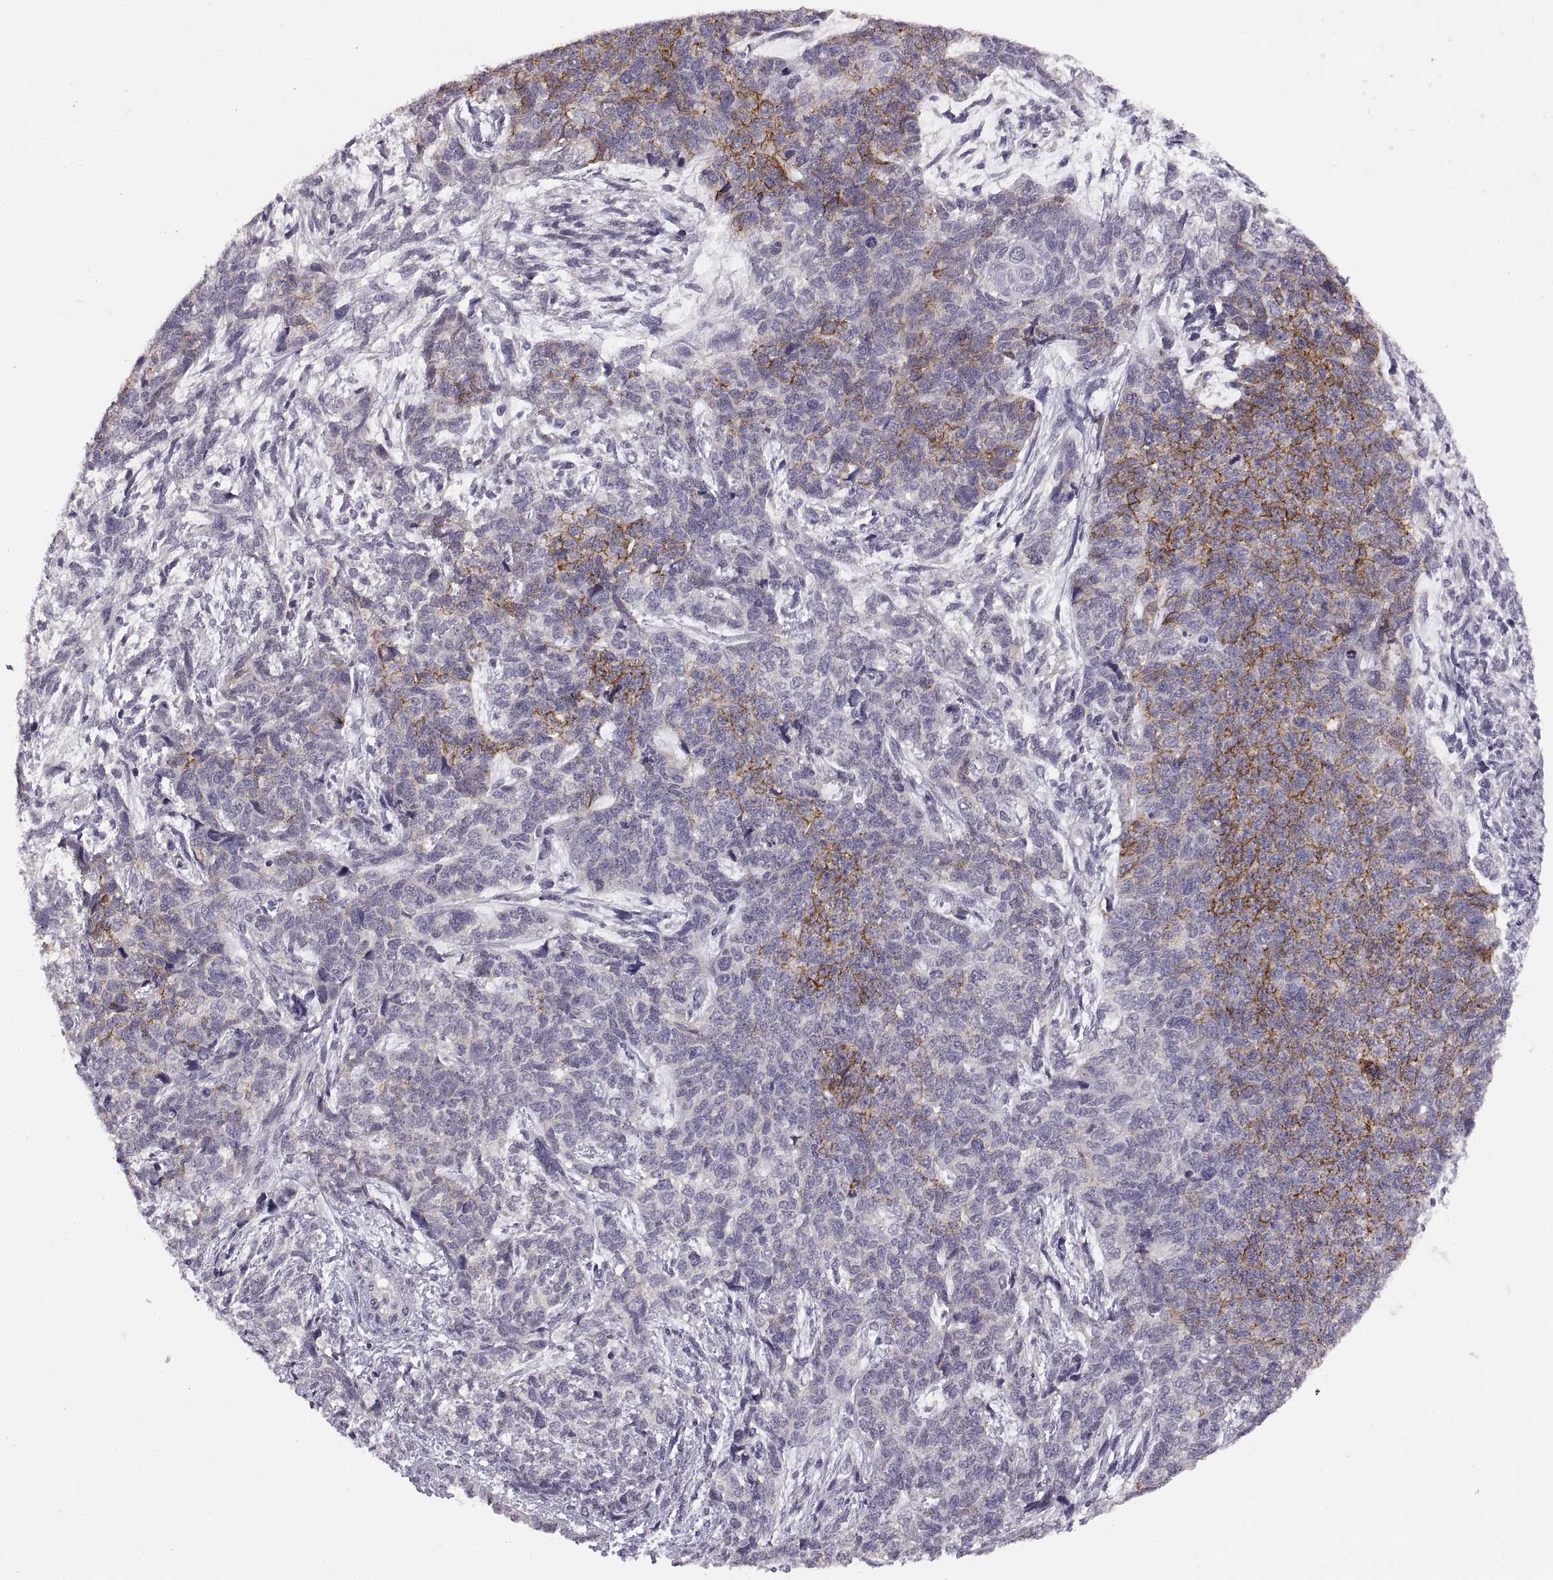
{"staining": {"intensity": "strong", "quantity": "25%-75%", "location": "cytoplasmic/membranous"}, "tissue": "cervical cancer", "cell_type": "Tumor cells", "image_type": "cancer", "snomed": [{"axis": "morphology", "description": "Squamous cell carcinoma, NOS"}, {"axis": "topography", "description": "Cervix"}], "caption": "Strong cytoplasmic/membranous protein staining is present in approximately 25%-75% of tumor cells in cervical cancer (squamous cell carcinoma). Immunohistochemistry (ihc) stains the protein of interest in brown and the nuclei are stained blue.", "gene": "CDH2", "patient": {"sex": "female", "age": 63}}